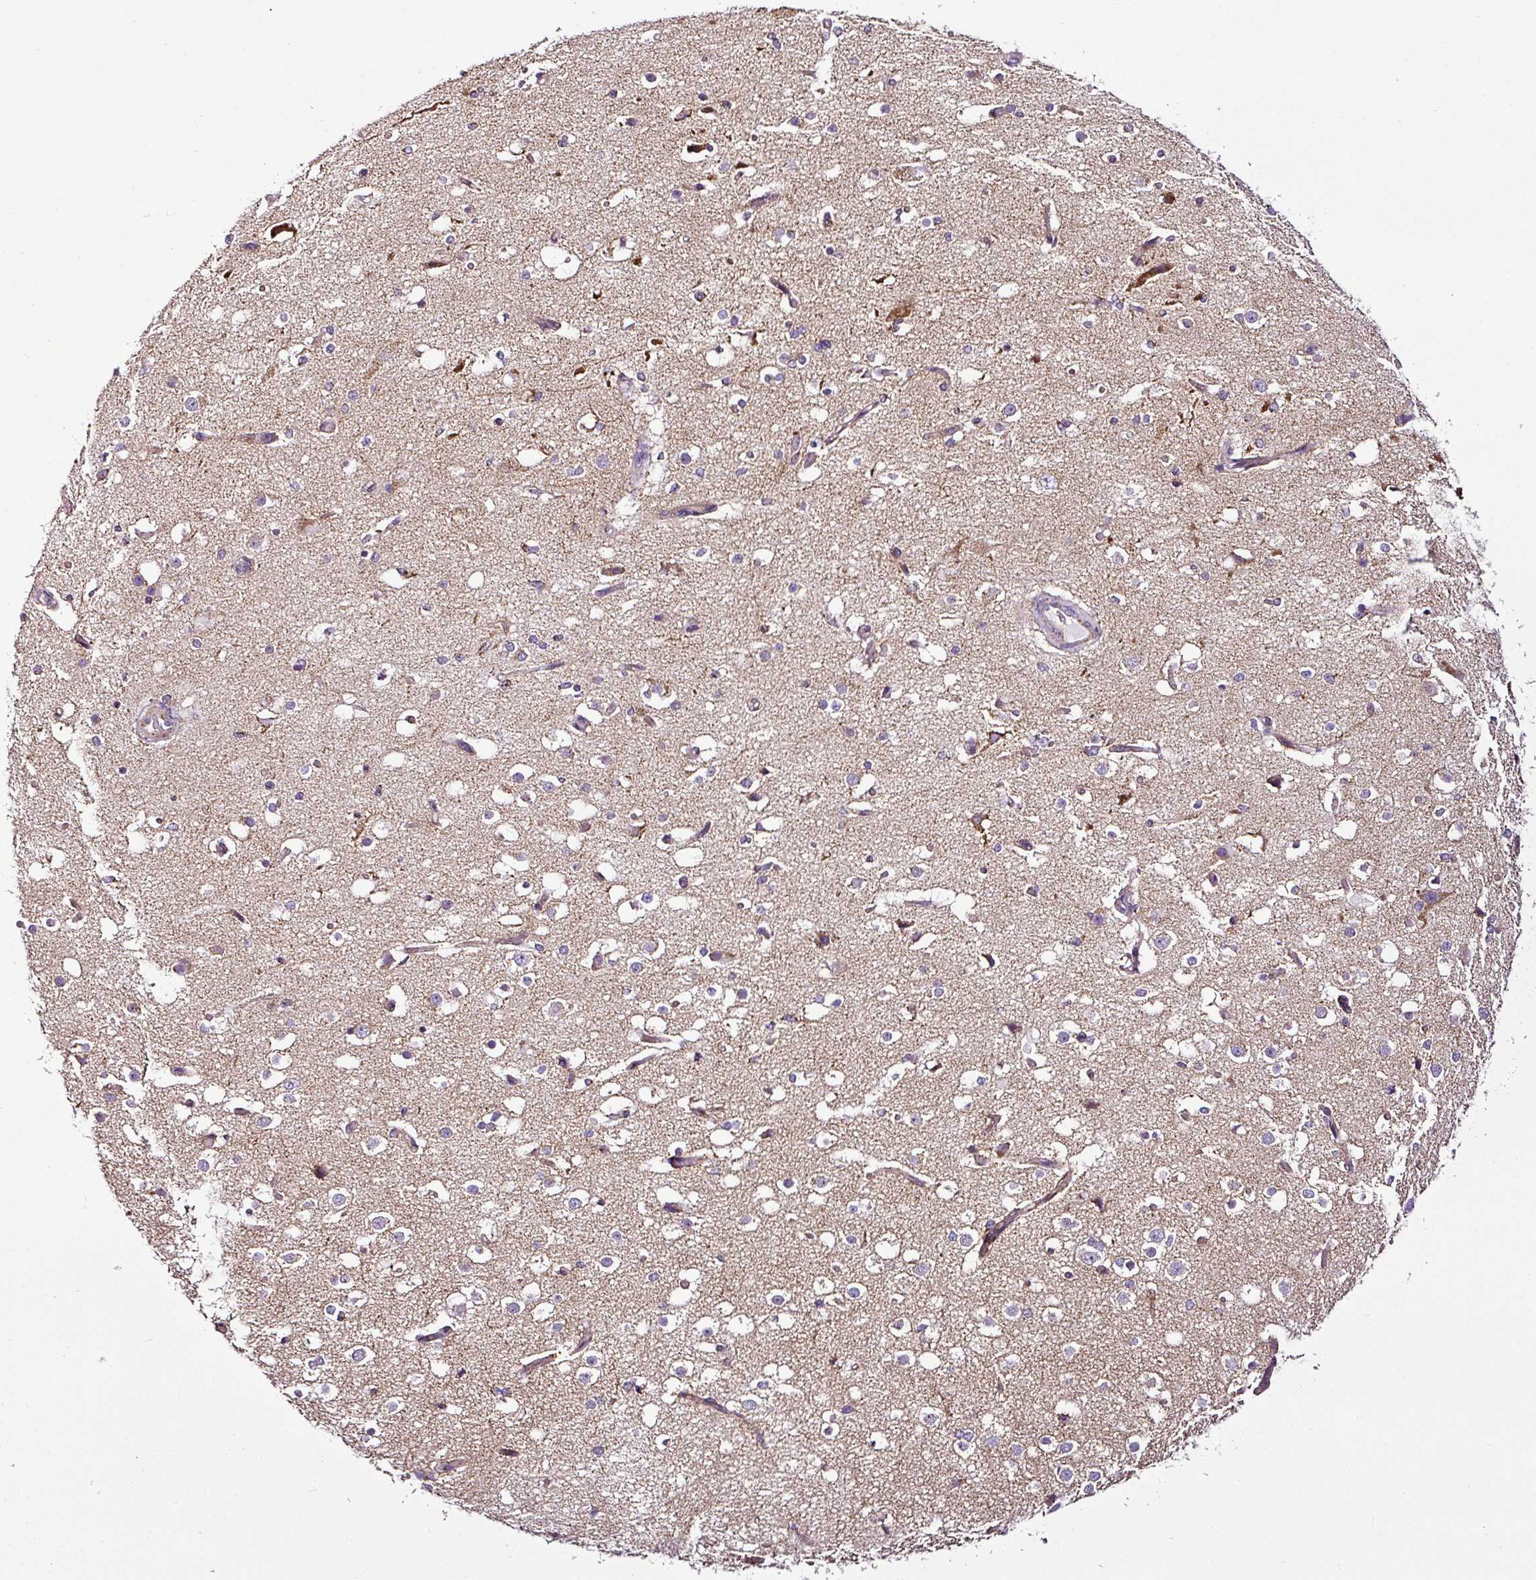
{"staining": {"intensity": "moderate", "quantity": "25%-75%", "location": "cytoplasmic/membranous"}, "tissue": "cerebral cortex", "cell_type": "Endothelial cells", "image_type": "normal", "snomed": [{"axis": "morphology", "description": "Normal tissue, NOS"}, {"axis": "morphology", "description": "Inflammation, NOS"}, {"axis": "topography", "description": "Cerebral cortex"}], "caption": "High-magnification brightfield microscopy of benign cerebral cortex stained with DAB (3,3'-diaminobenzidine) (brown) and counterstained with hematoxylin (blue). endothelial cells exhibit moderate cytoplasmic/membranous positivity is appreciated in about25%-75% of cells. (DAB (3,3'-diaminobenzidine) = brown stain, brightfield microscopy at high magnification).", "gene": "DPAGT1", "patient": {"sex": "male", "age": 6}}